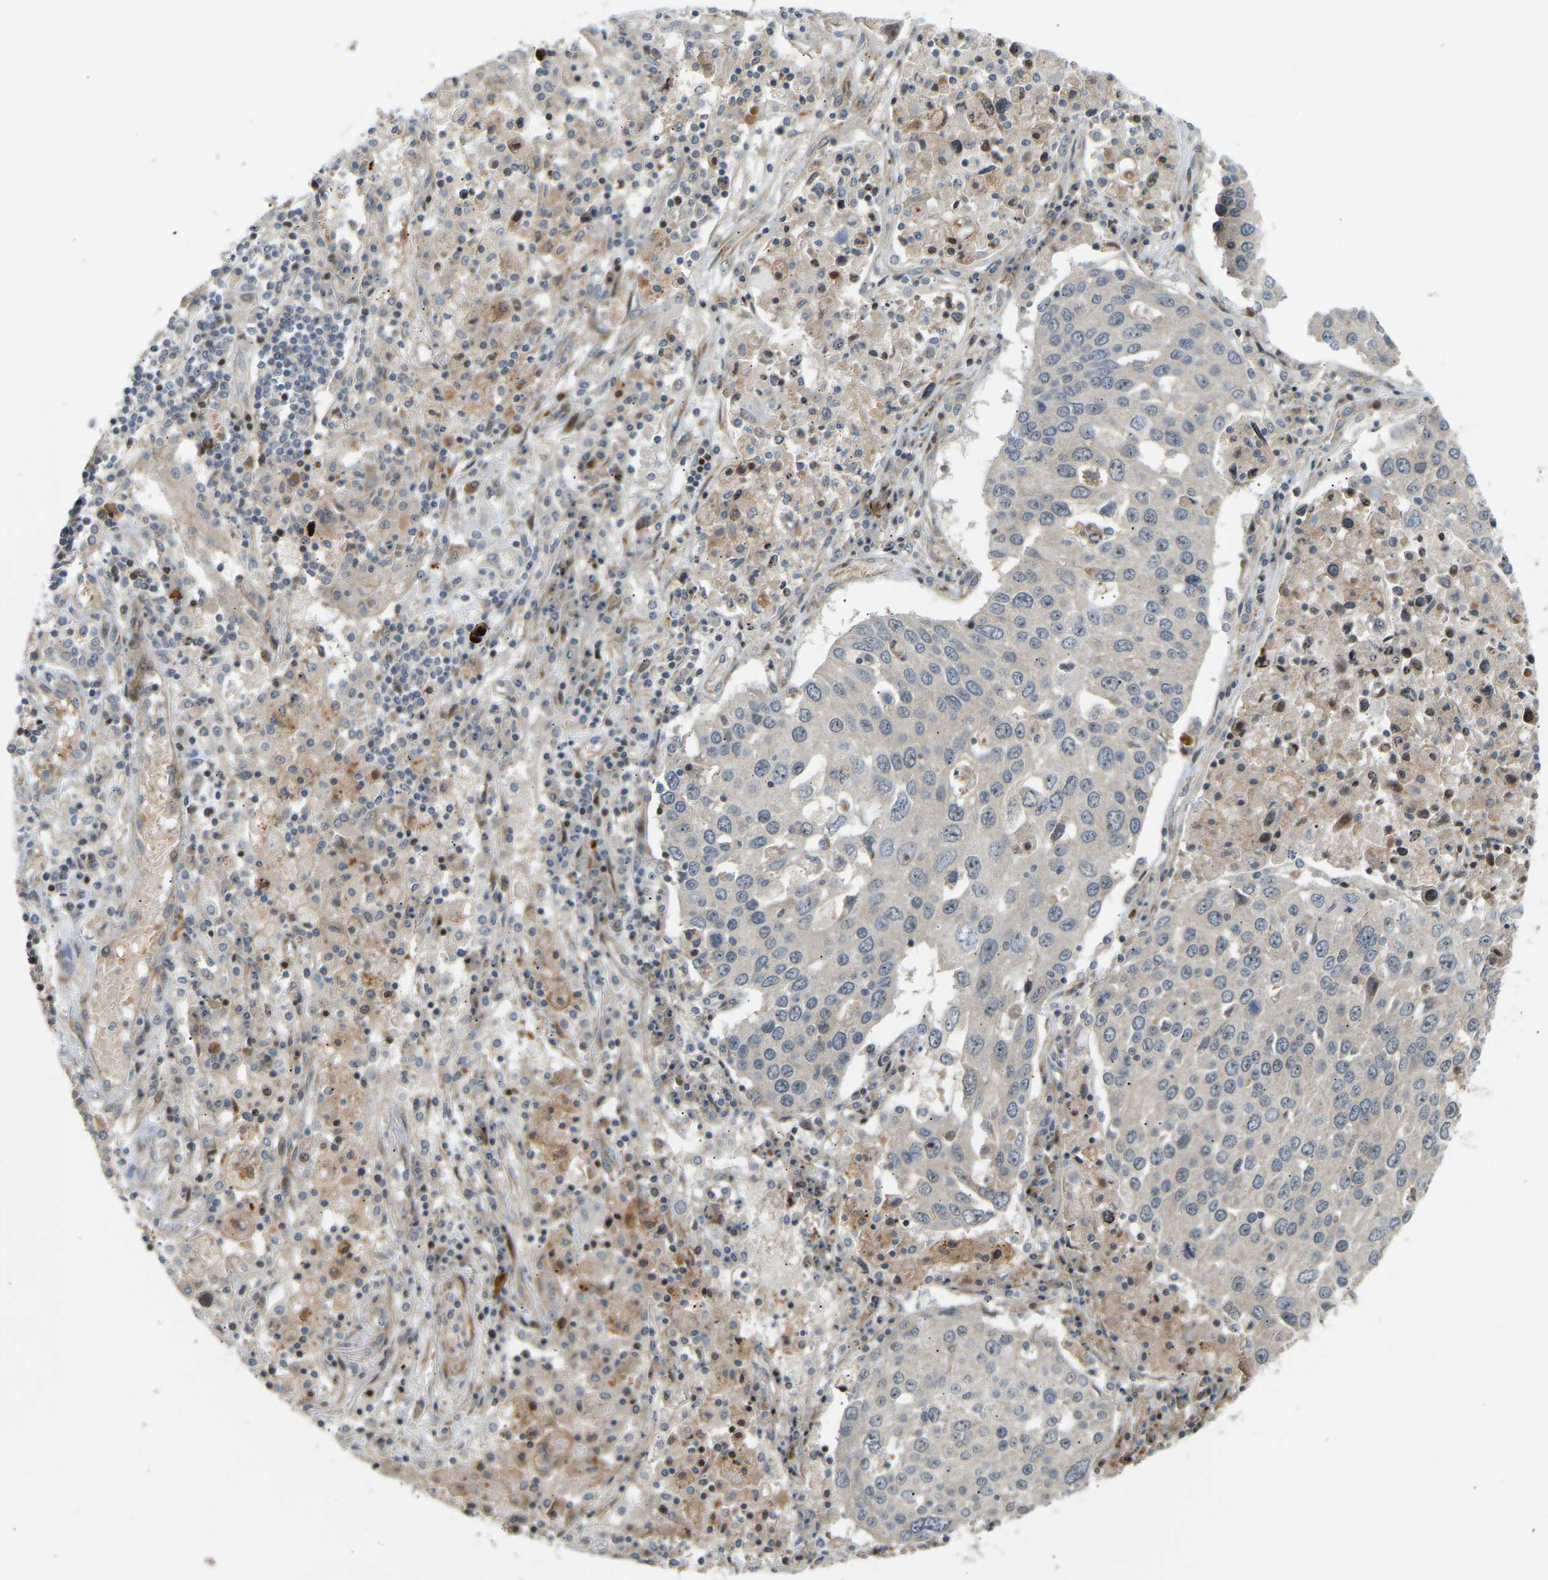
{"staining": {"intensity": "negative", "quantity": "none", "location": "none"}, "tissue": "lung cancer", "cell_type": "Tumor cells", "image_type": "cancer", "snomed": [{"axis": "morphology", "description": "Squamous cell carcinoma, NOS"}, {"axis": "topography", "description": "Lung"}], "caption": "Tumor cells show no significant protein staining in lung squamous cell carcinoma.", "gene": "POGLUT2", "patient": {"sex": "male", "age": 65}}